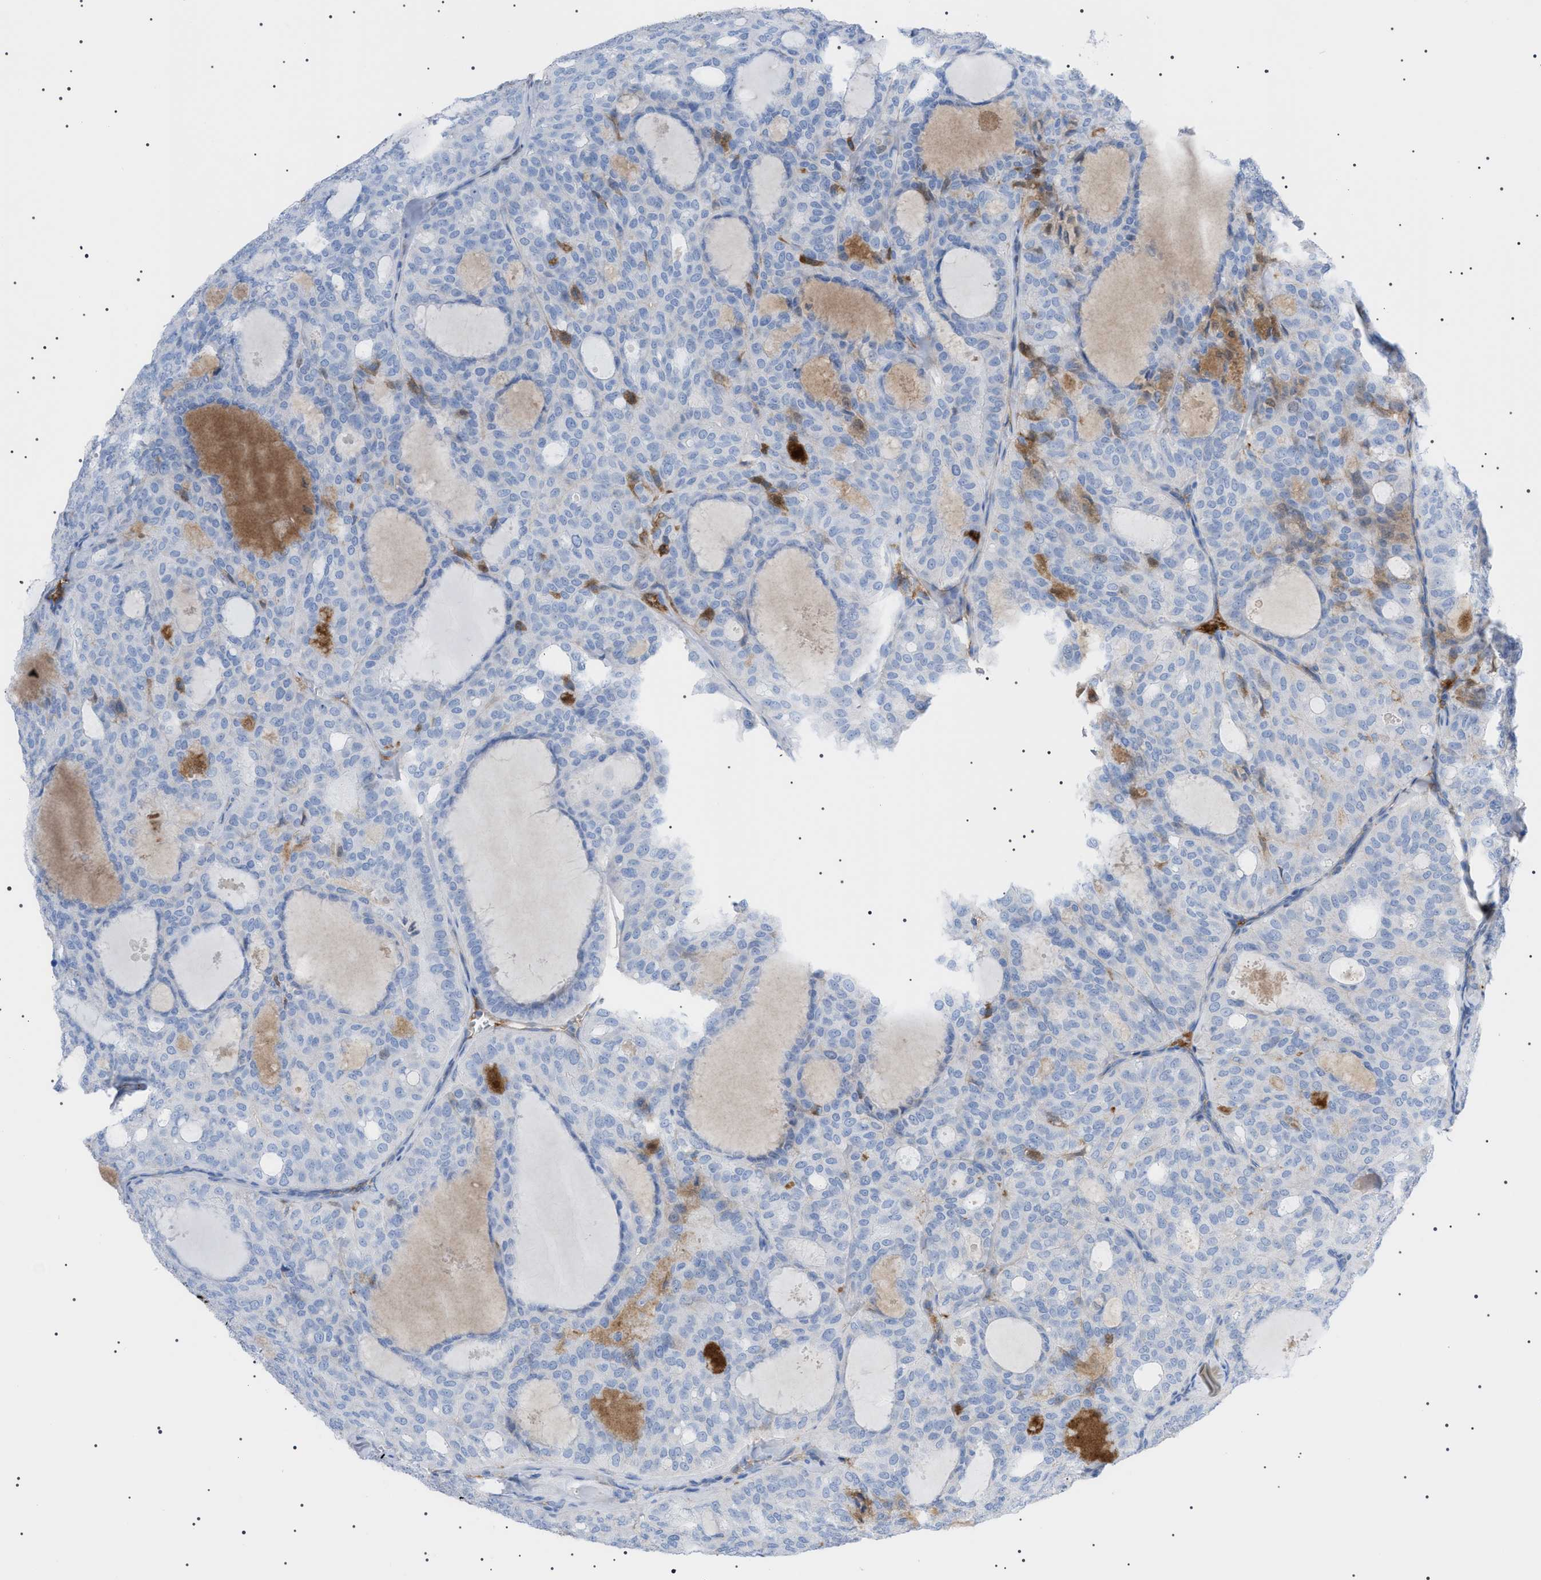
{"staining": {"intensity": "negative", "quantity": "none", "location": "none"}, "tissue": "thyroid cancer", "cell_type": "Tumor cells", "image_type": "cancer", "snomed": [{"axis": "morphology", "description": "Follicular adenoma carcinoma, NOS"}, {"axis": "topography", "description": "Thyroid gland"}], "caption": "Tumor cells are negative for brown protein staining in thyroid cancer.", "gene": "LPA", "patient": {"sex": "male", "age": 75}}